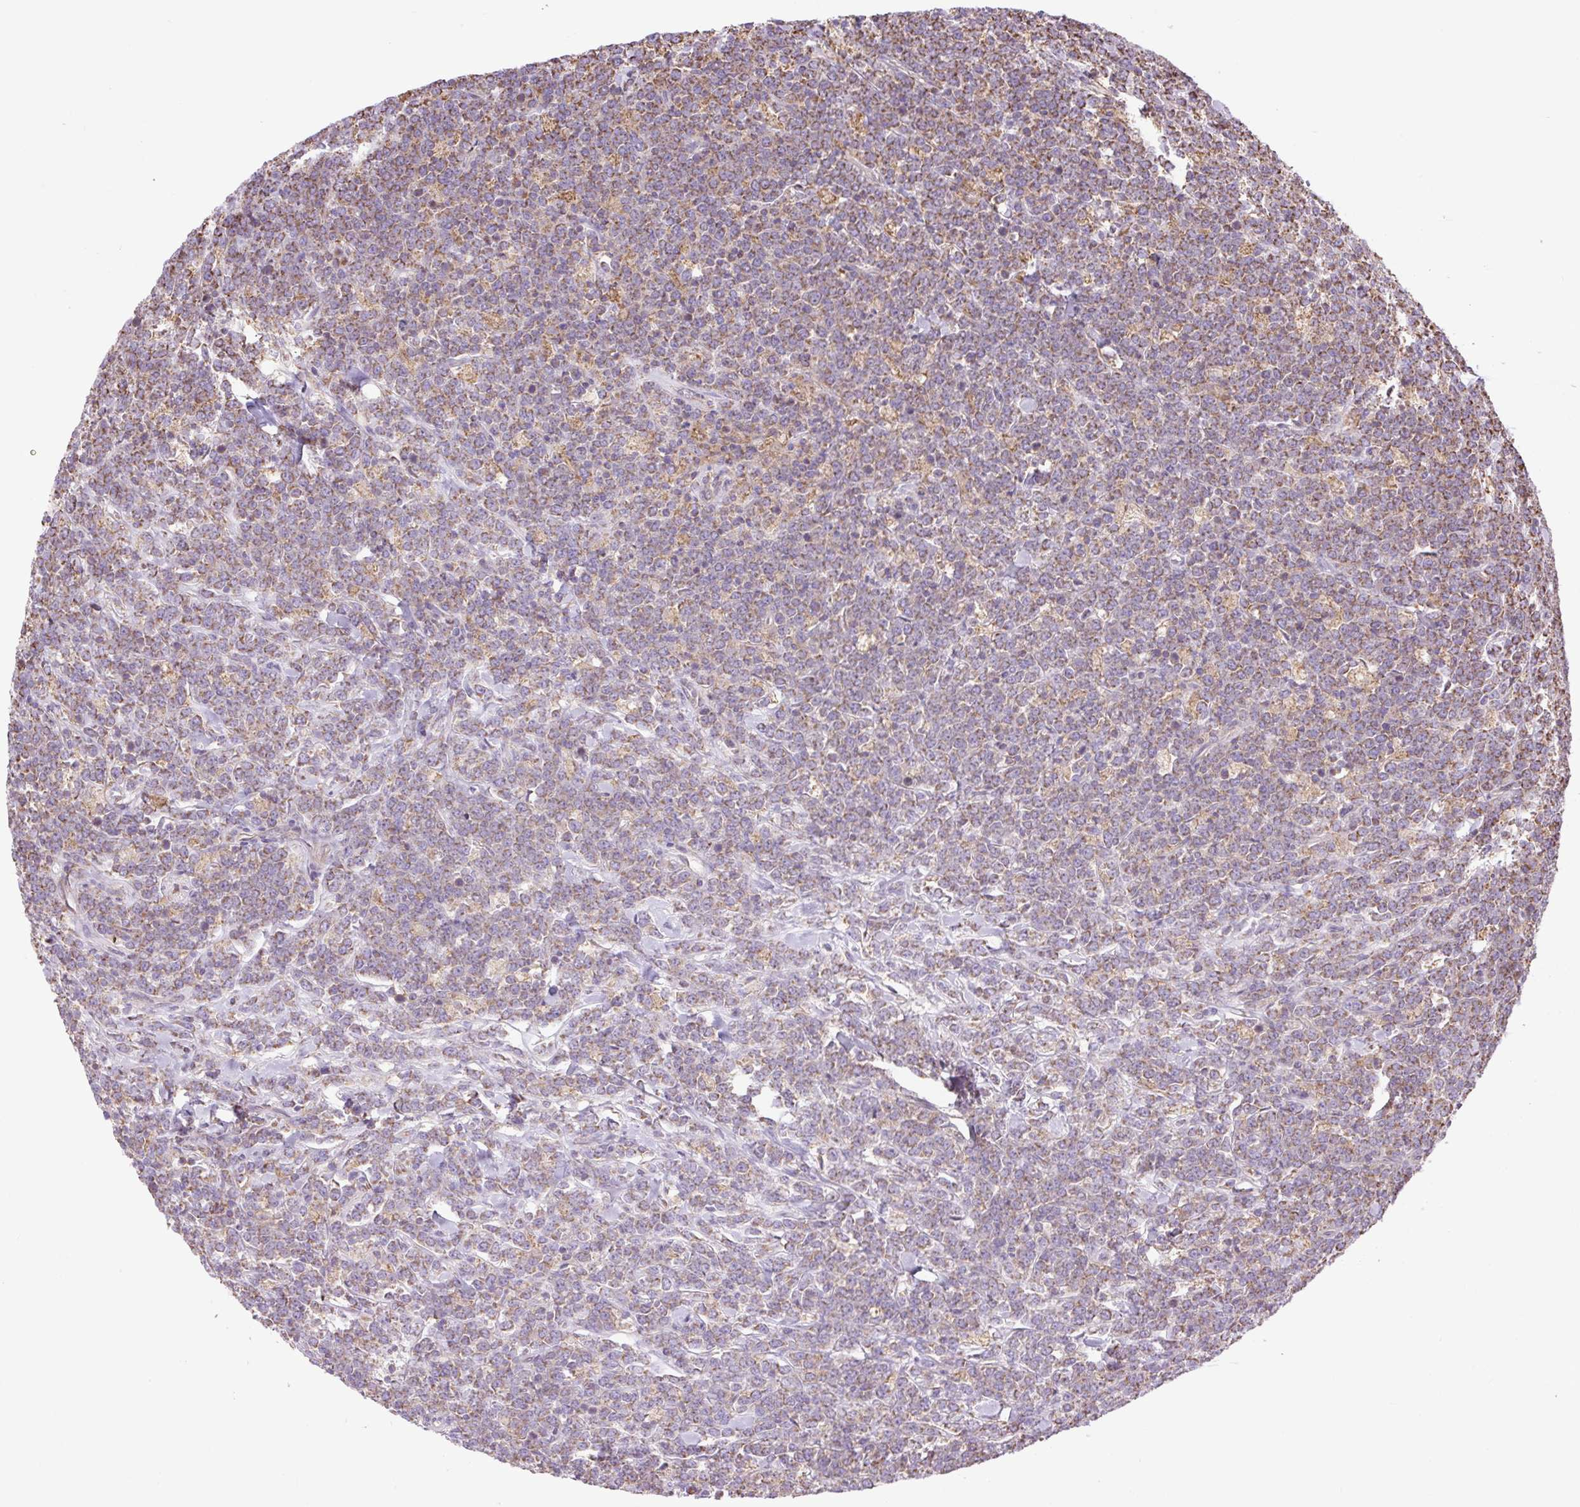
{"staining": {"intensity": "moderate", "quantity": "25%-75%", "location": "cytoplasmic/membranous"}, "tissue": "lymphoma", "cell_type": "Tumor cells", "image_type": "cancer", "snomed": [{"axis": "morphology", "description": "Malignant lymphoma, non-Hodgkin's type, High grade"}, {"axis": "topography", "description": "Small intestine"}], "caption": "A photomicrograph of lymphoma stained for a protein shows moderate cytoplasmic/membranous brown staining in tumor cells.", "gene": "PLCG1", "patient": {"sex": "male", "age": 8}}